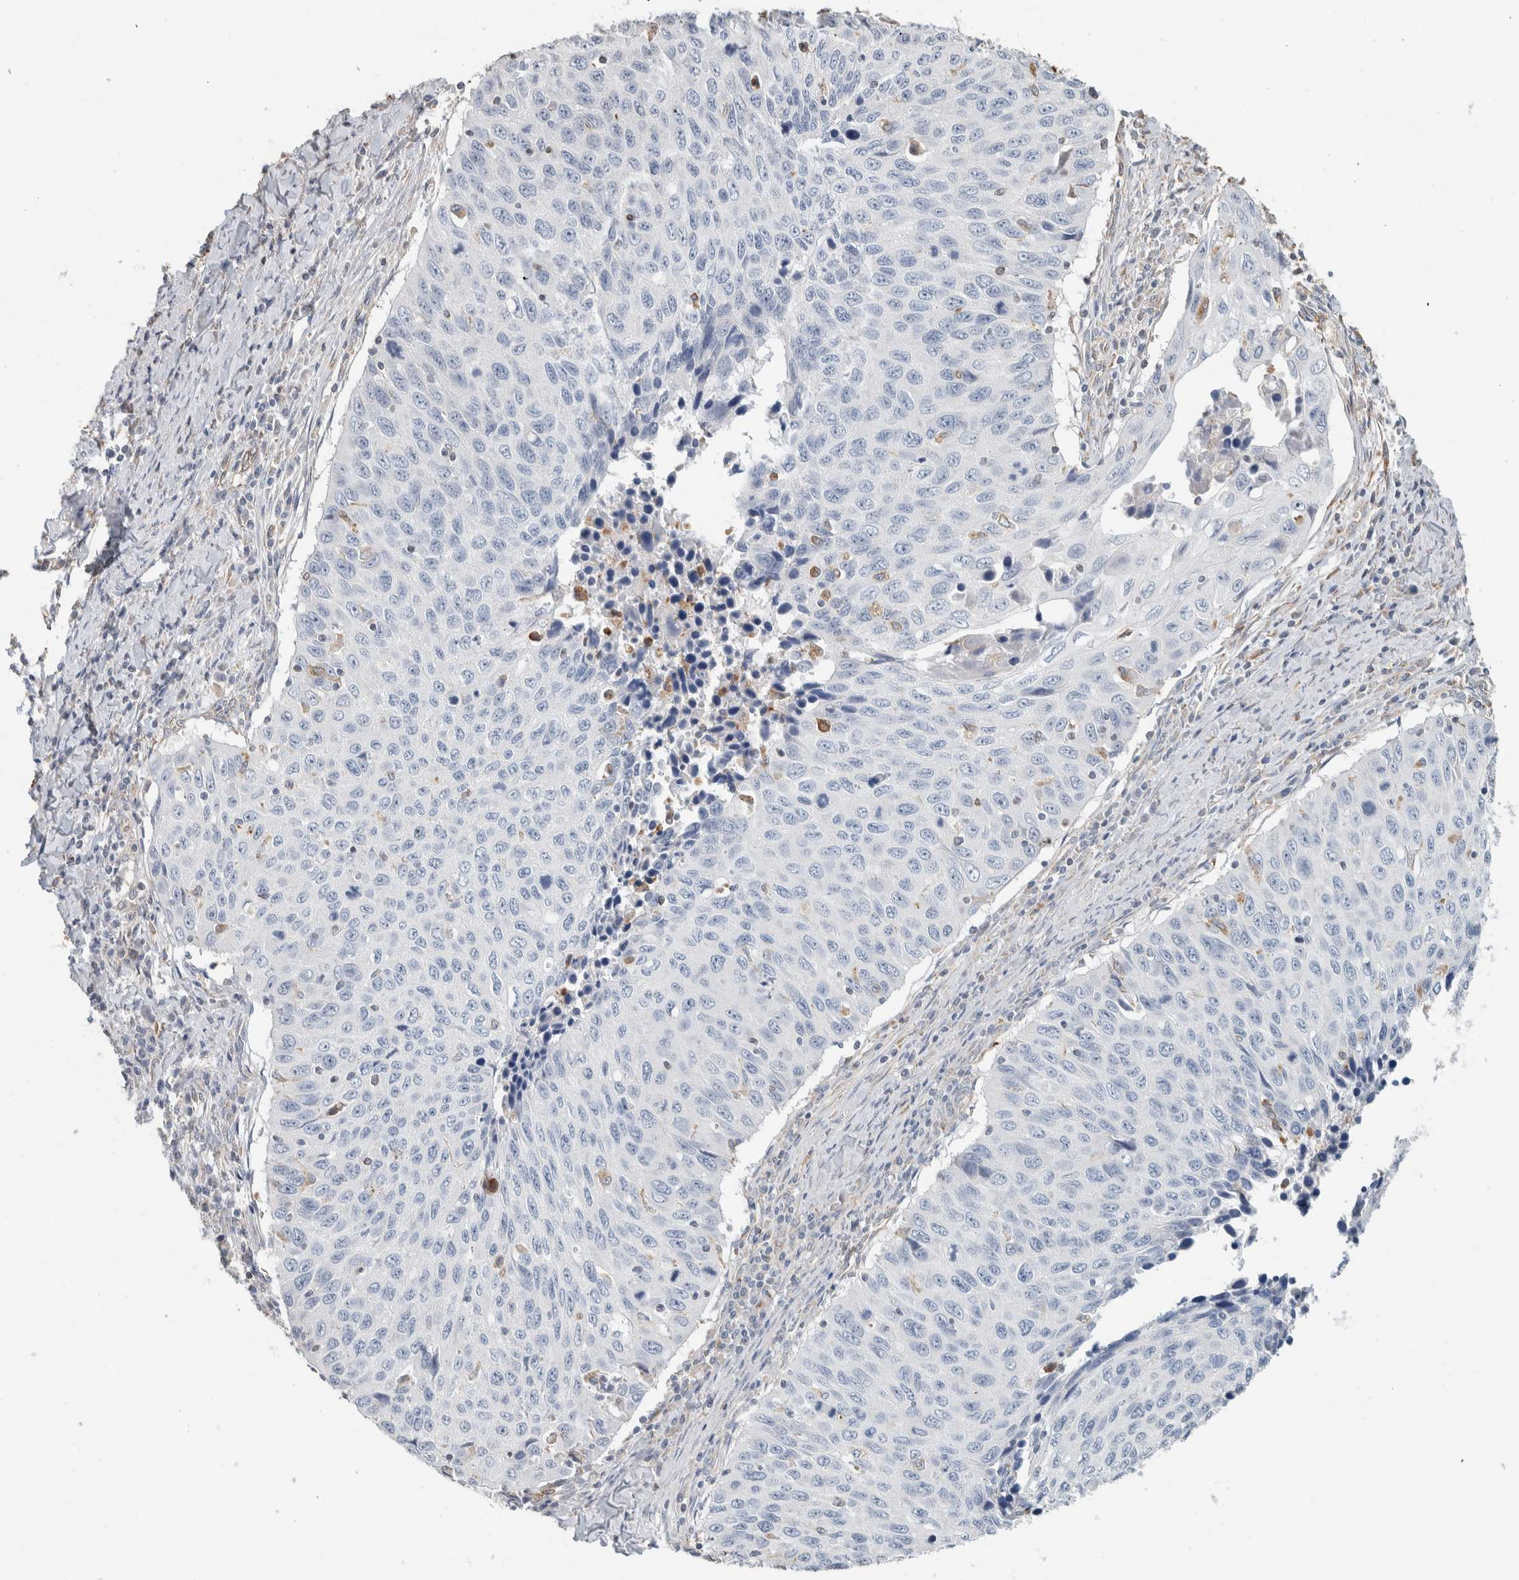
{"staining": {"intensity": "negative", "quantity": "none", "location": "none"}, "tissue": "cervical cancer", "cell_type": "Tumor cells", "image_type": "cancer", "snomed": [{"axis": "morphology", "description": "Squamous cell carcinoma, NOS"}, {"axis": "topography", "description": "Cervix"}], "caption": "A high-resolution image shows immunohistochemistry staining of squamous cell carcinoma (cervical), which shows no significant staining in tumor cells.", "gene": "LY86", "patient": {"sex": "female", "age": 53}}